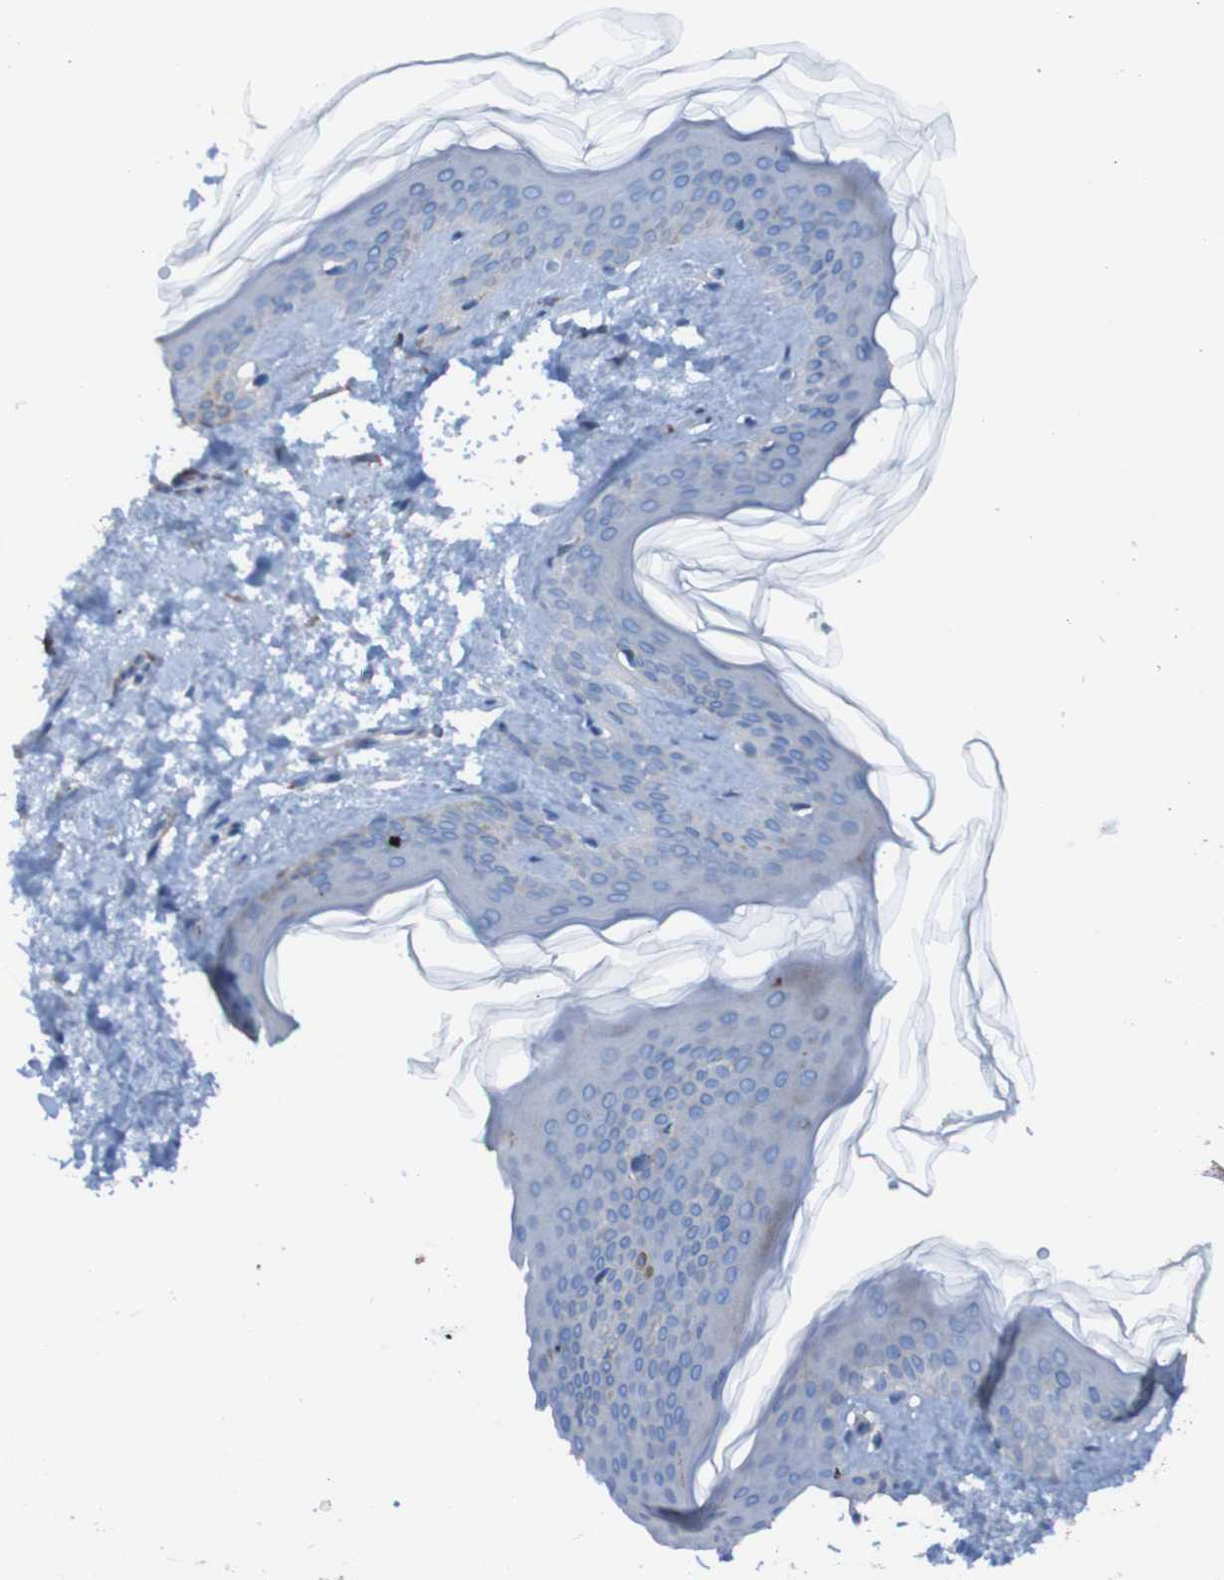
{"staining": {"intensity": "weak", "quantity": "25%-75%", "location": "cytoplasmic/membranous"}, "tissue": "skin", "cell_type": "Fibroblasts", "image_type": "normal", "snomed": [{"axis": "morphology", "description": "Normal tissue, NOS"}, {"axis": "topography", "description": "Skin"}], "caption": "Protein positivity by immunohistochemistry demonstrates weak cytoplasmic/membranous expression in about 25%-75% of fibroblasts in benign skin.", "gene": "RNF182", "patient": {"sex": "female", "age": 41}}